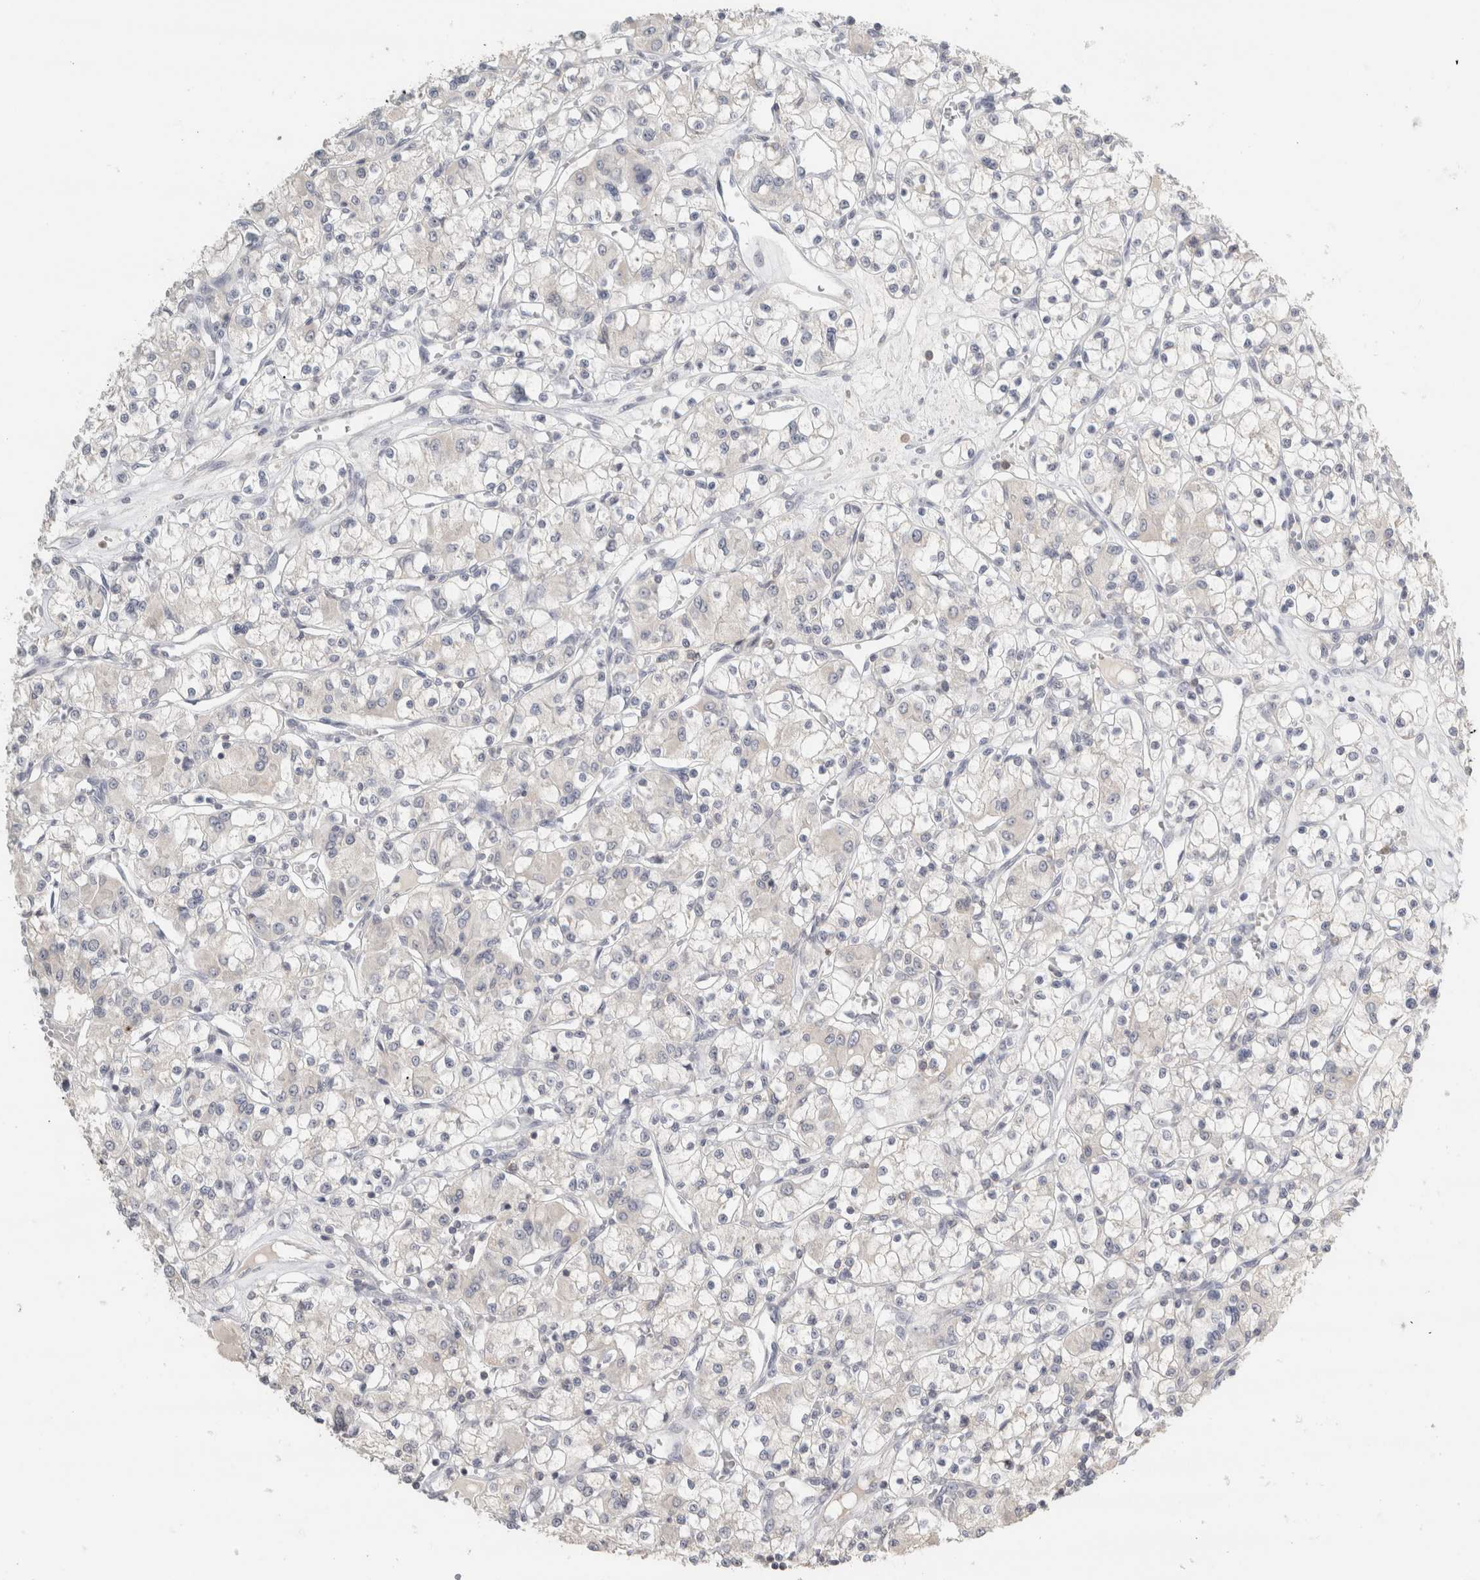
{"staining": {"intensity": "negative", "quantity": "none", "location": "none"}, "tissue": "renal cancer", "cell_type": "Tumor cells", "image_type": "cancer", "snomed": [{"axis": "morphology", "description": "Adenocarcinoma, NOS"}, {"axis": "topography", "description": "Kidney"}], "caption": "Immunohistochemical staining of human adenocarcinoma (renal) displays no significant positivity in tumor cells.", "gene": "TRAT1", "patient": {"sex": "female", "age": 59}}